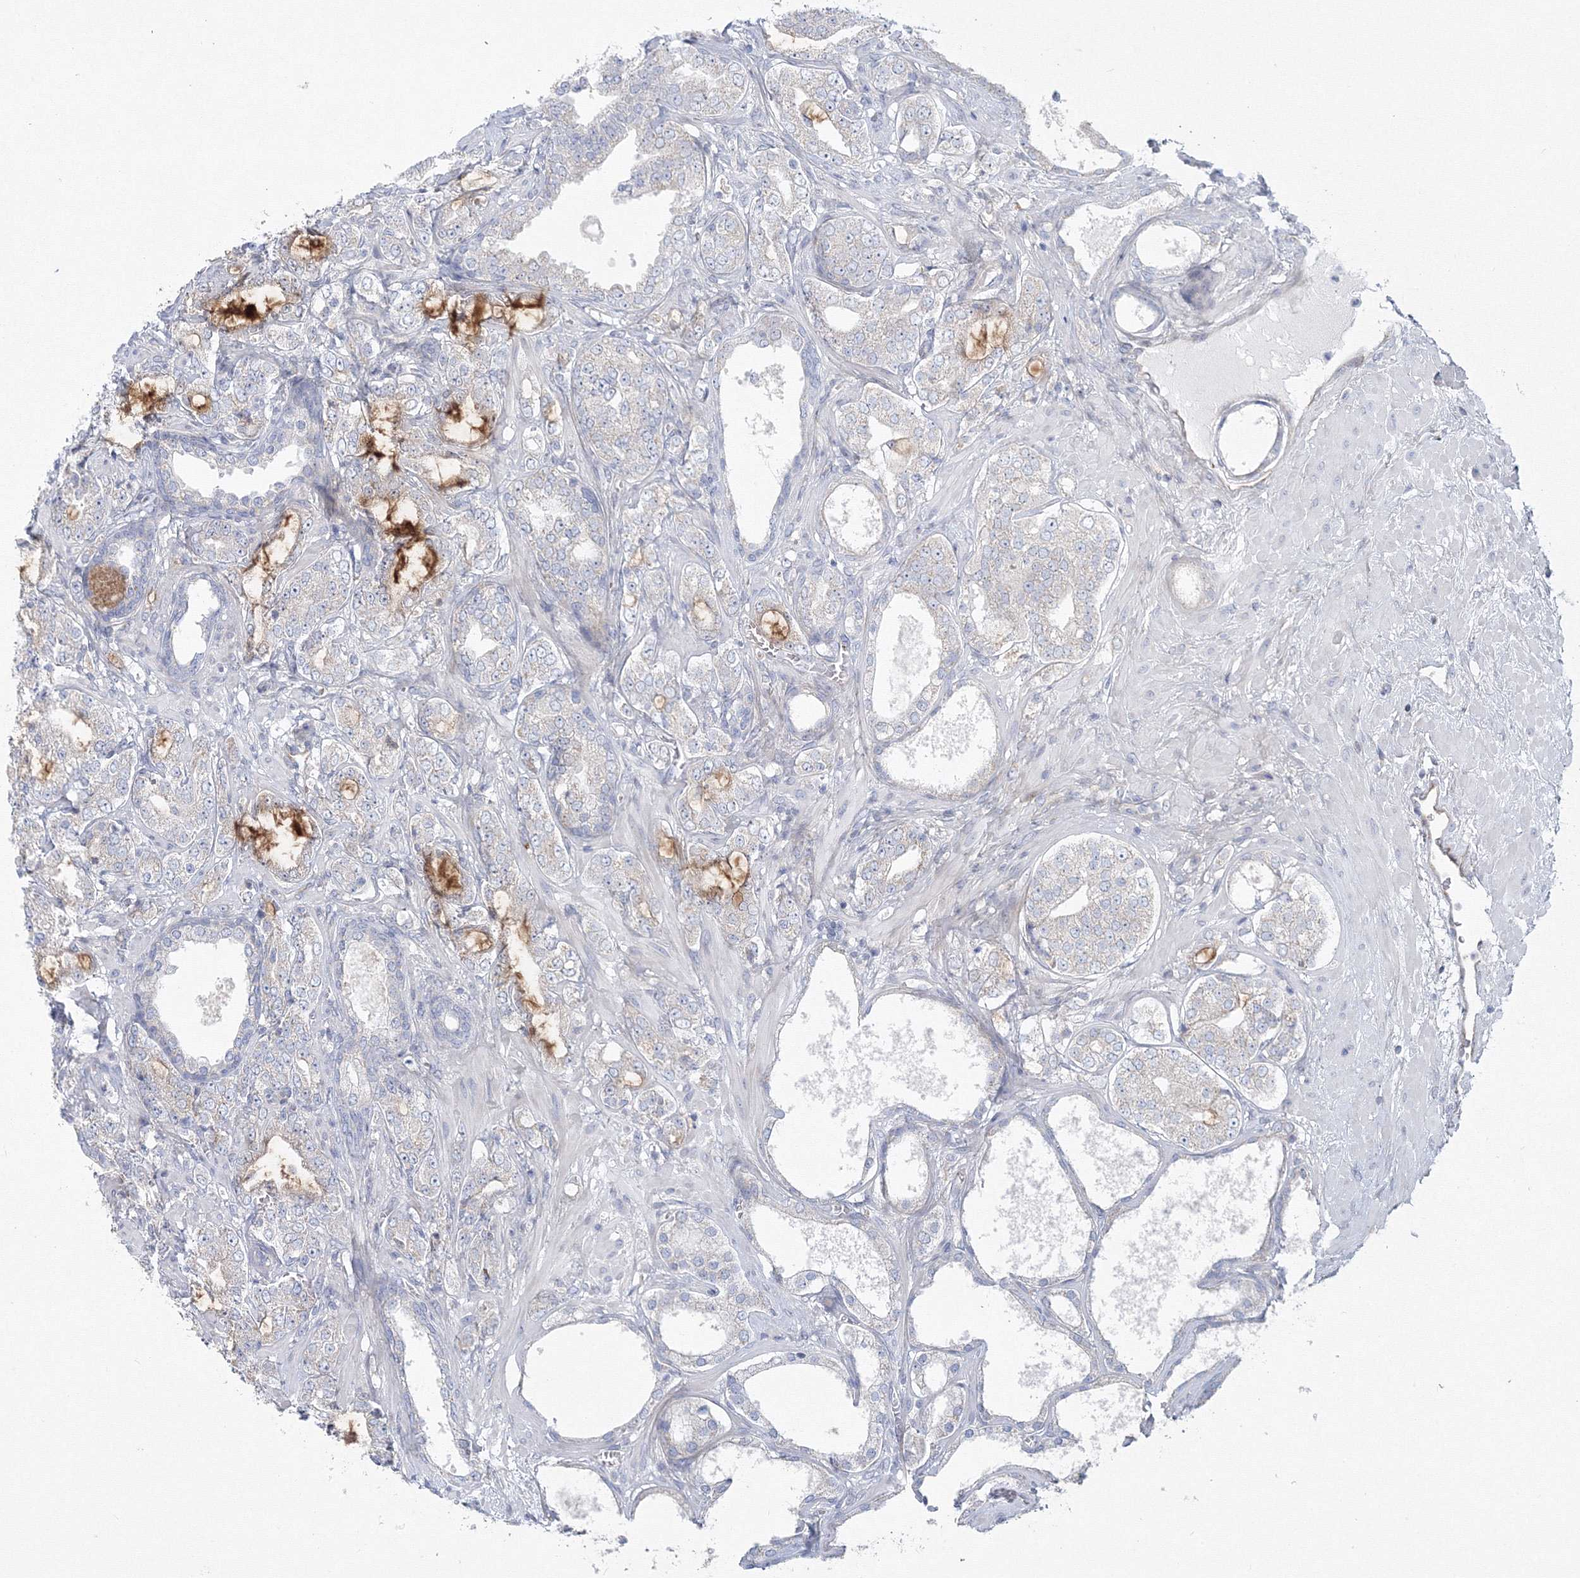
{"staining": {"intensity": "negative", "quantity": "none", "location": "none"}, "tissue": "prostate cancer", "cell_type": "Tumor cells", "image_type": "cancer", "snomed": [{"axis": "morphology", "description": "Adenocarcinoma, High grade"}, {"axis": "topography", "description": "Prostate"}], "caption": "A high-resolution micrograph shows immunohistochemistry staining of prostate adenocarcinoma (high-grade), which displays no significant staining in tumor cells.", "gene": "WDR49", "patient": {"sex": "male", "age": 64}}